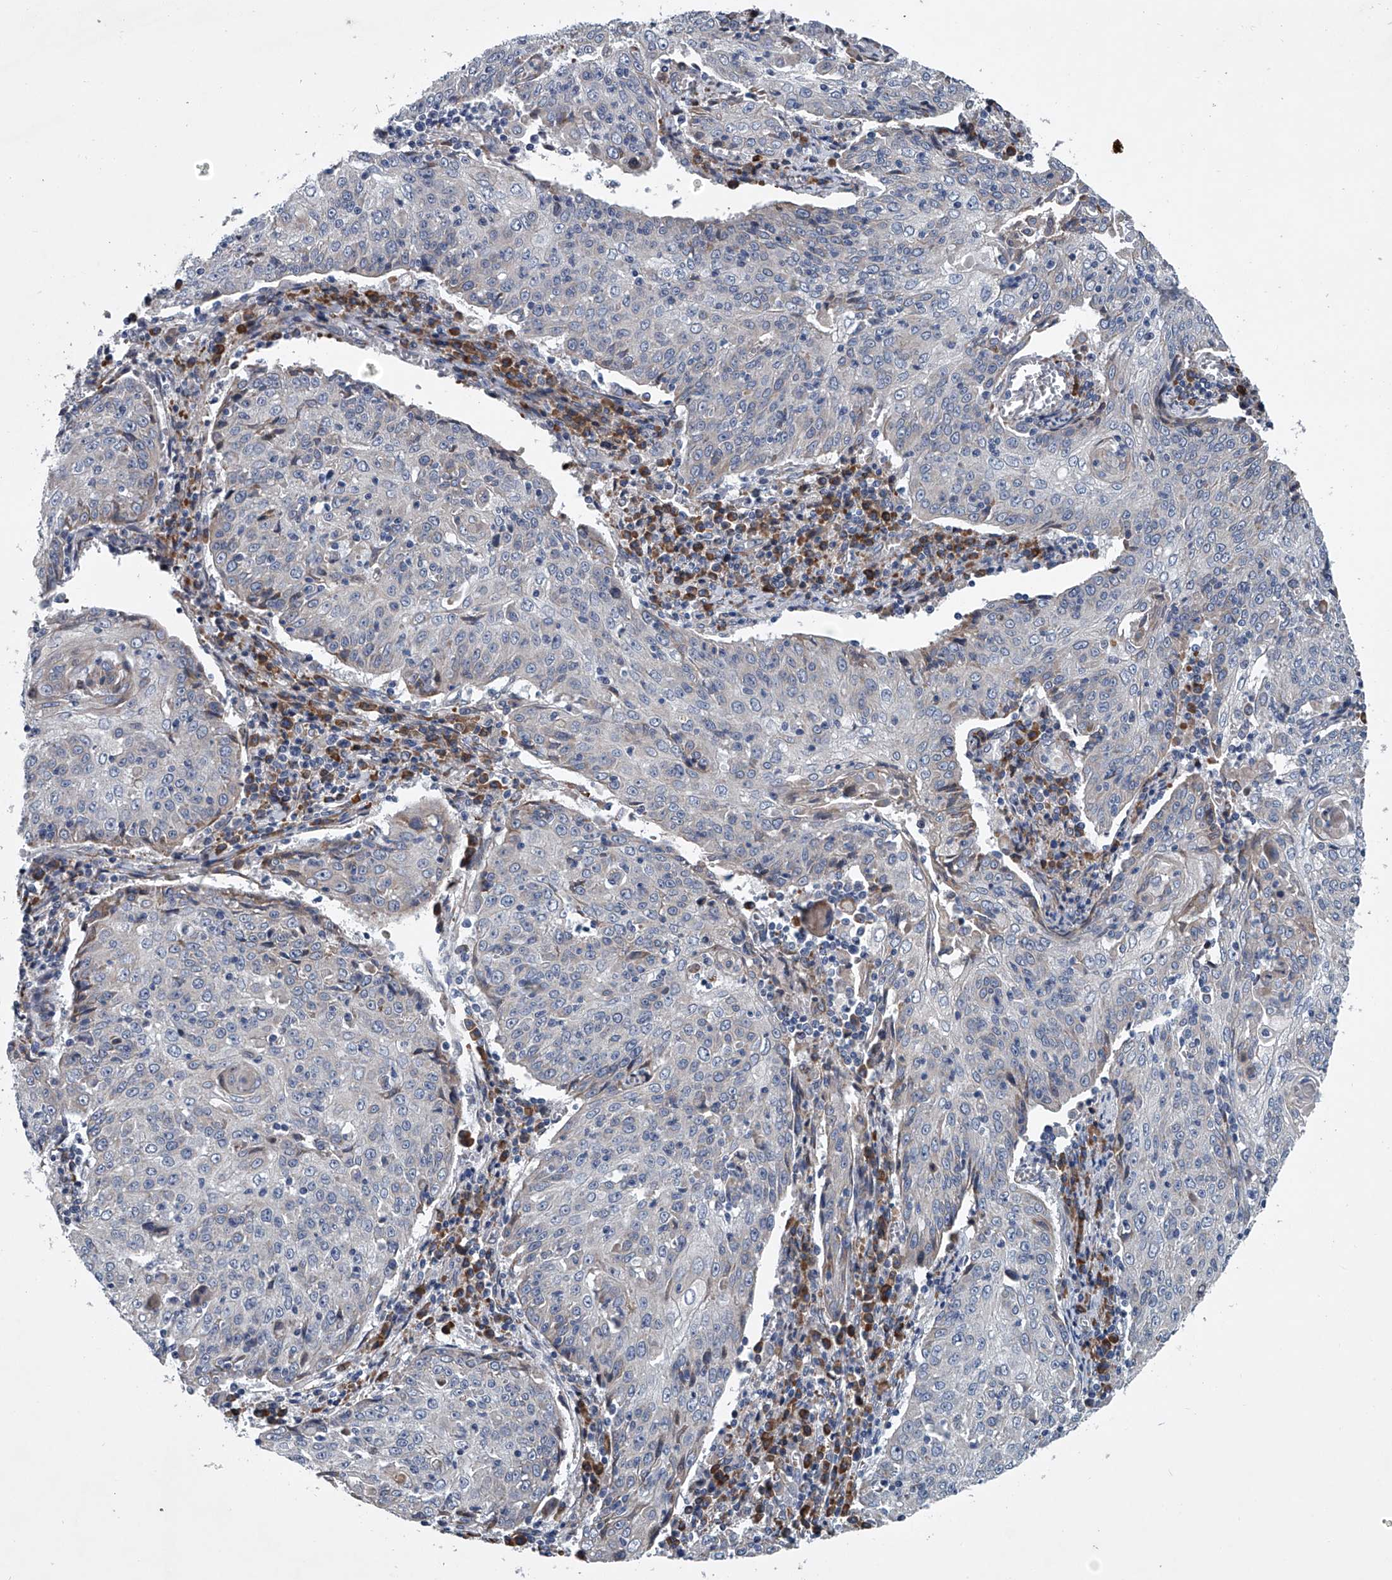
{"staining": {"intensity": "negative", "quantity": "none", "location": "none"}, "tissue": "cervical cancer", "cell_type": "Tumor cells", "image_type": "cancer", "snomed": [{"axis": "morphology", "description": "Squamous cell carcinoma, NOS"}, {"axis": "topography", "description": "Cervix"}], "caption": "Tumor cells show no significant protein staining in cervical cancer. The staining was performed using DAB (3,3'-diaminobenzidine) to visualize the protein expression in brown, while the nuclei were stained in blue with hematoxylin (Magnification: 20x).", "gene": "ABCG1", "patient": {"sex": "female", "age": 48}}